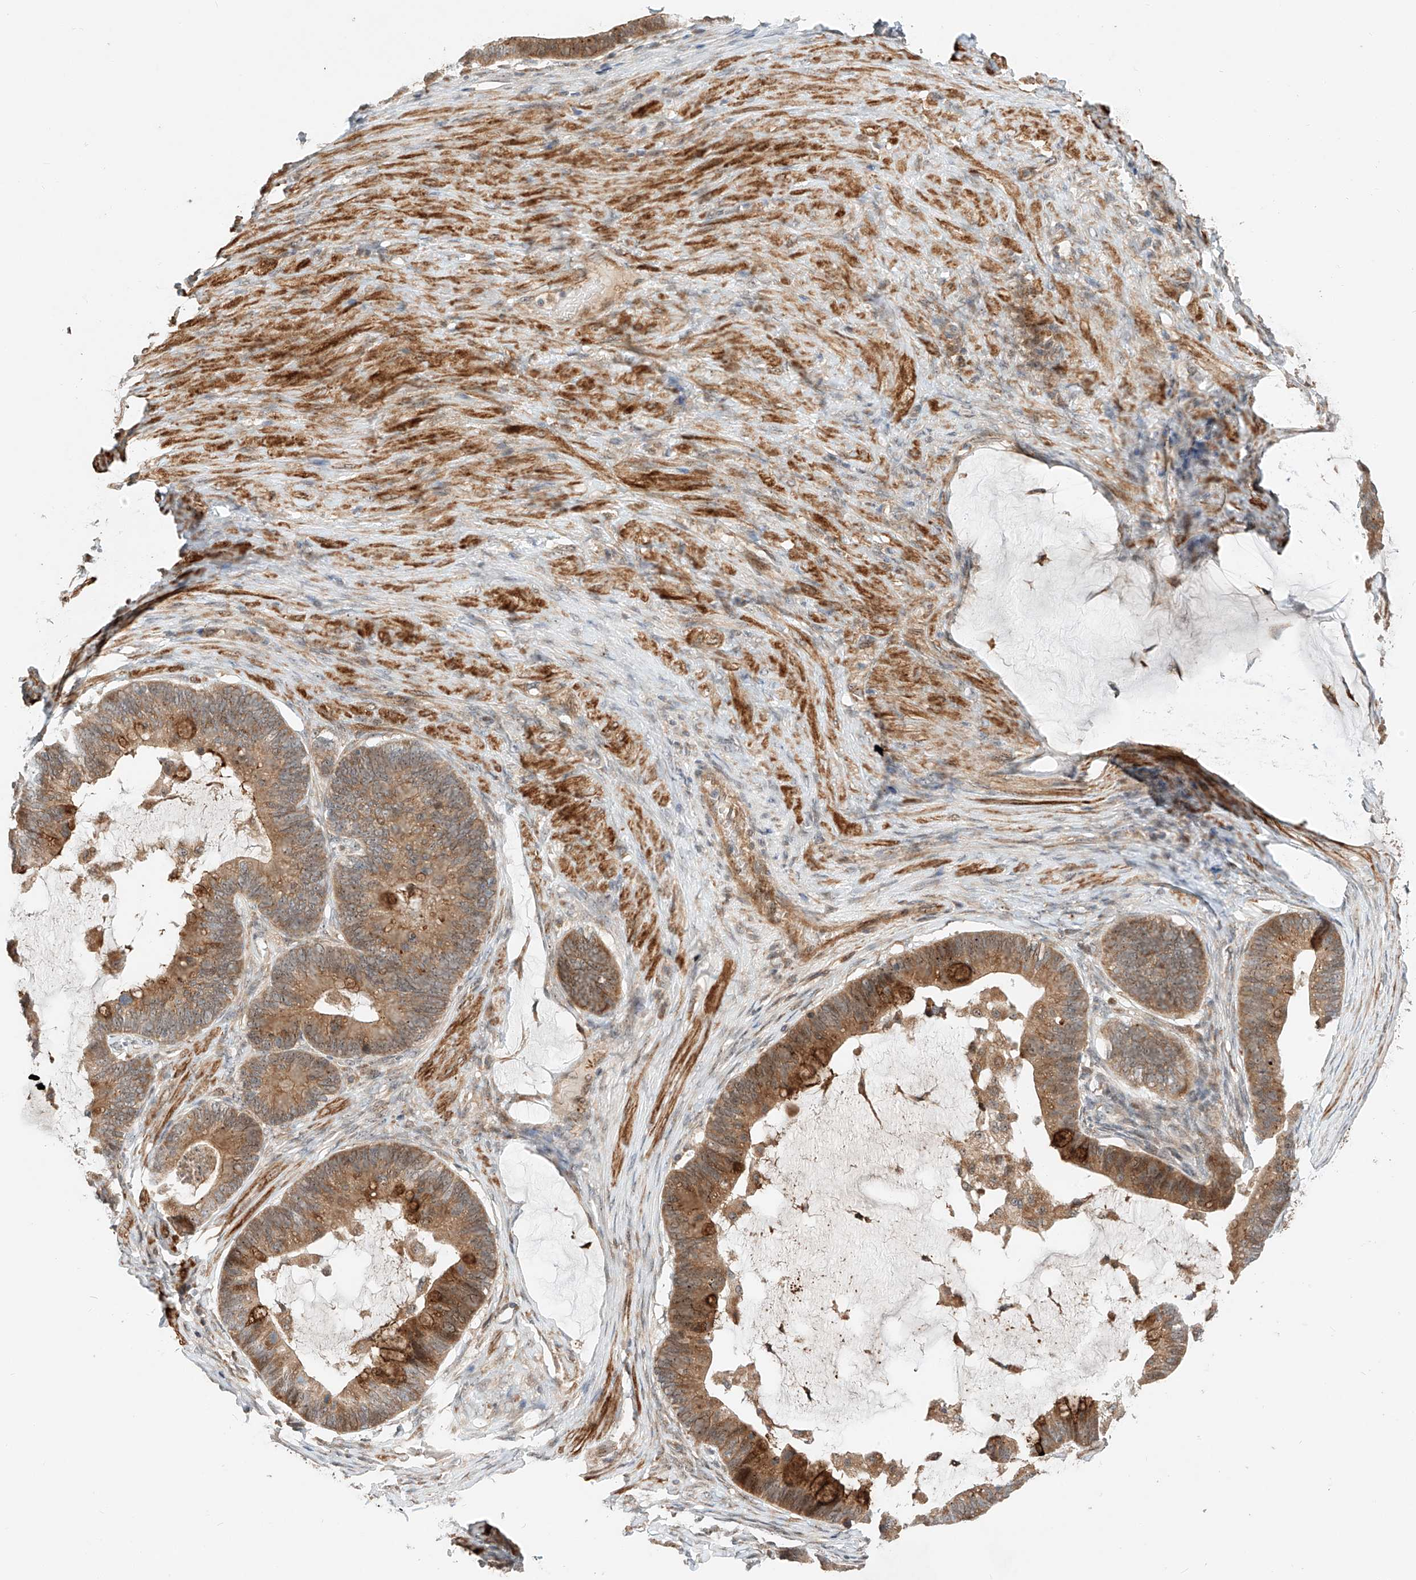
{"staining": {"intensity": "moderate", "quantity": ">75%", "location": "cytoplasmic/membranous"}, "tissue": "ovarian cancer", "cell_type": "Tumor cells", "image_type": "cancer", "snomed": [{"axis": "morphology", "description": "Cystadenocarcinoma, mucinous, NOS"}, {"axis": "topography", "description": "Ovary"}], "caption": "Immunohistochemistry of ovarian cancer displays medium levels of moderate cytoplasmic/membranous staining in about >75% of tumor cells.", "gene": "CPAMD8", "patient": {"sex": "female", "age": 61}}